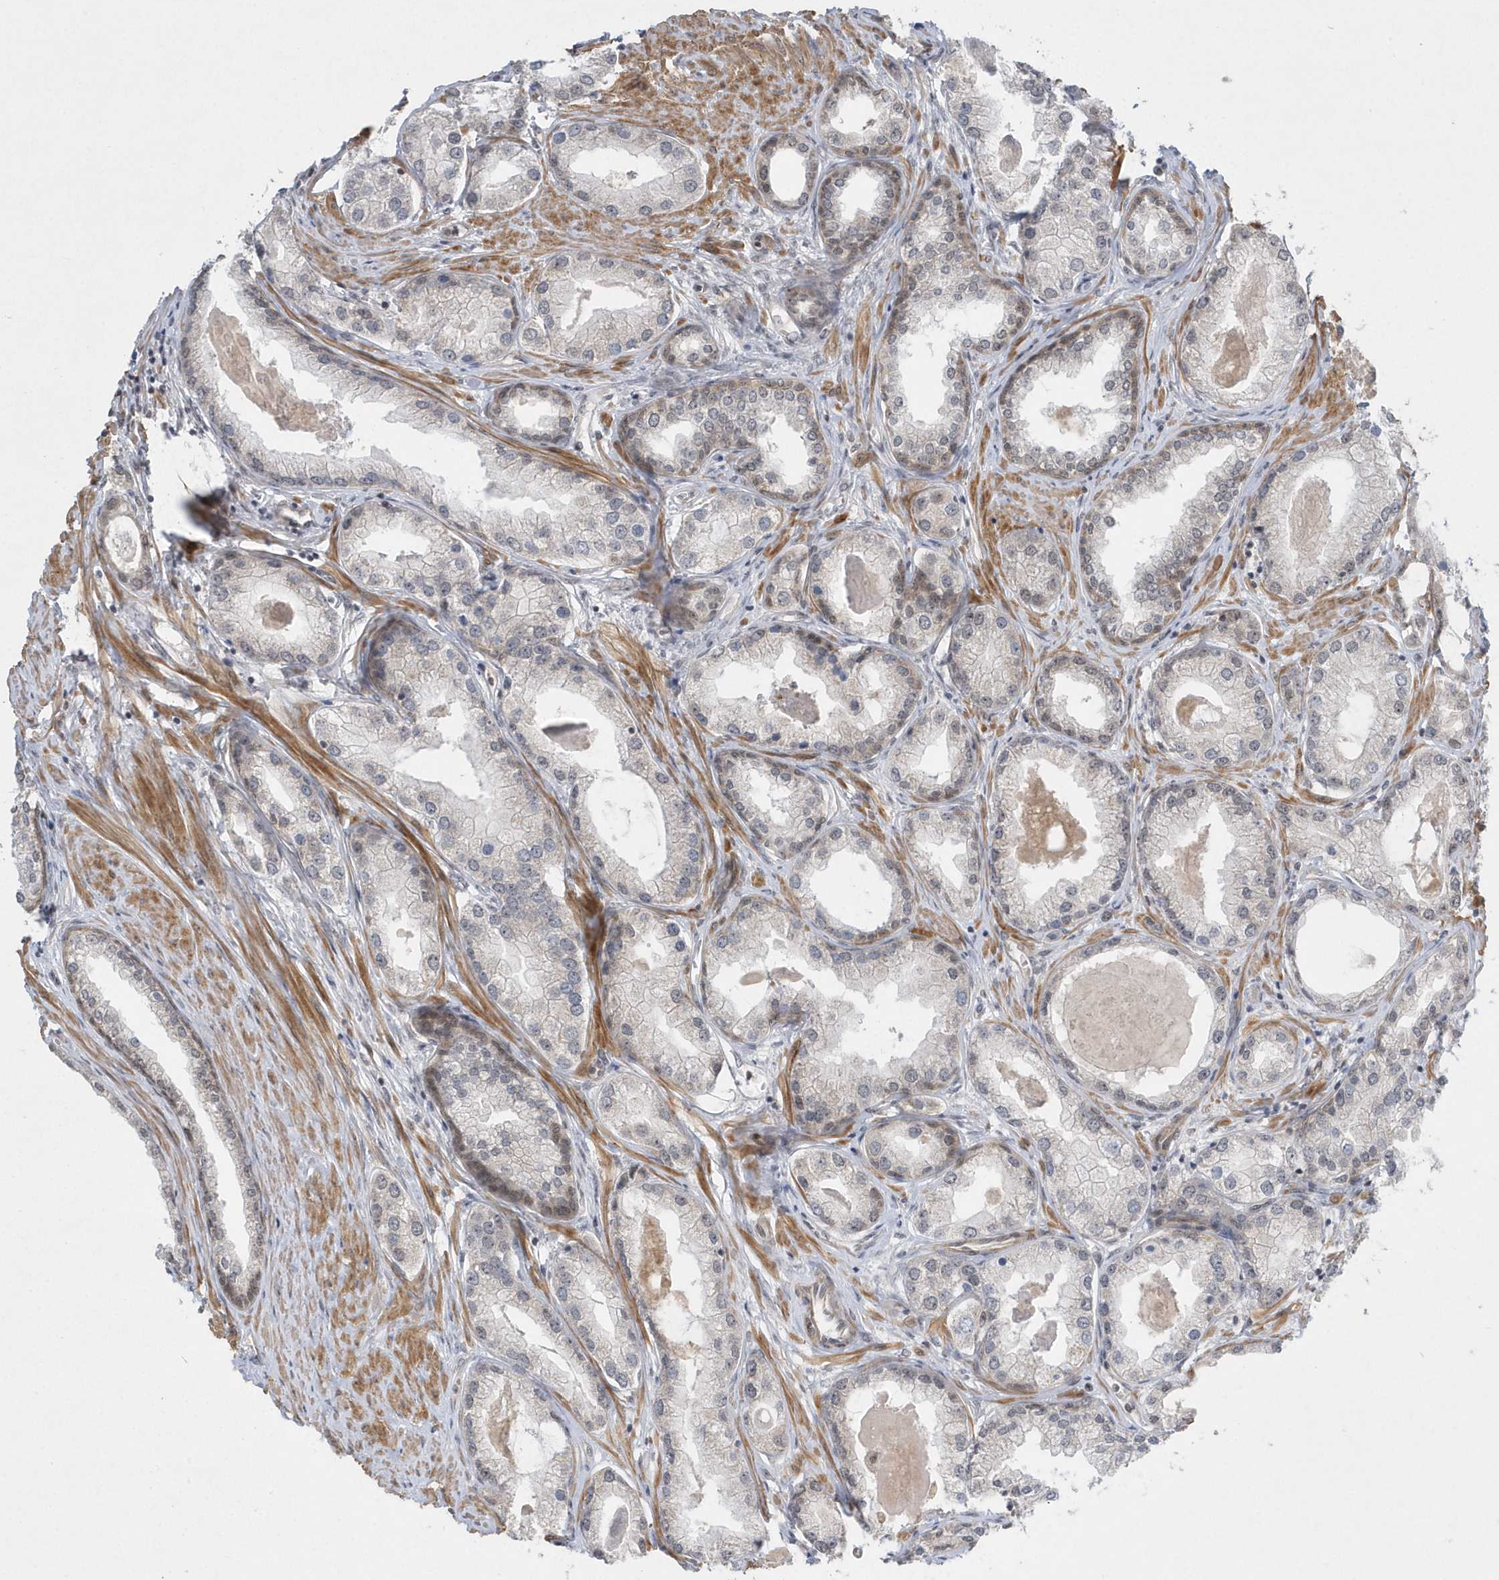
{"staining": {"intensity": "negative", "quantity": "none", "location": "none"}, "tissue": "prostate cancer", "cell_type": "Tumor cells", "image_type": "cancer", "snomed": [{"axis": "morphology", "description": "Adenocarcinoma, Low grade"}, {"axis": "topography", "description": "Prostate"}], "caption": "Prostate low-grade adenocarcinoma stained for a protein using immunohistochemistry displays no staining tumor cells.", "gene": "MXI1", "patient": {"sex": "male", "age": 62}}